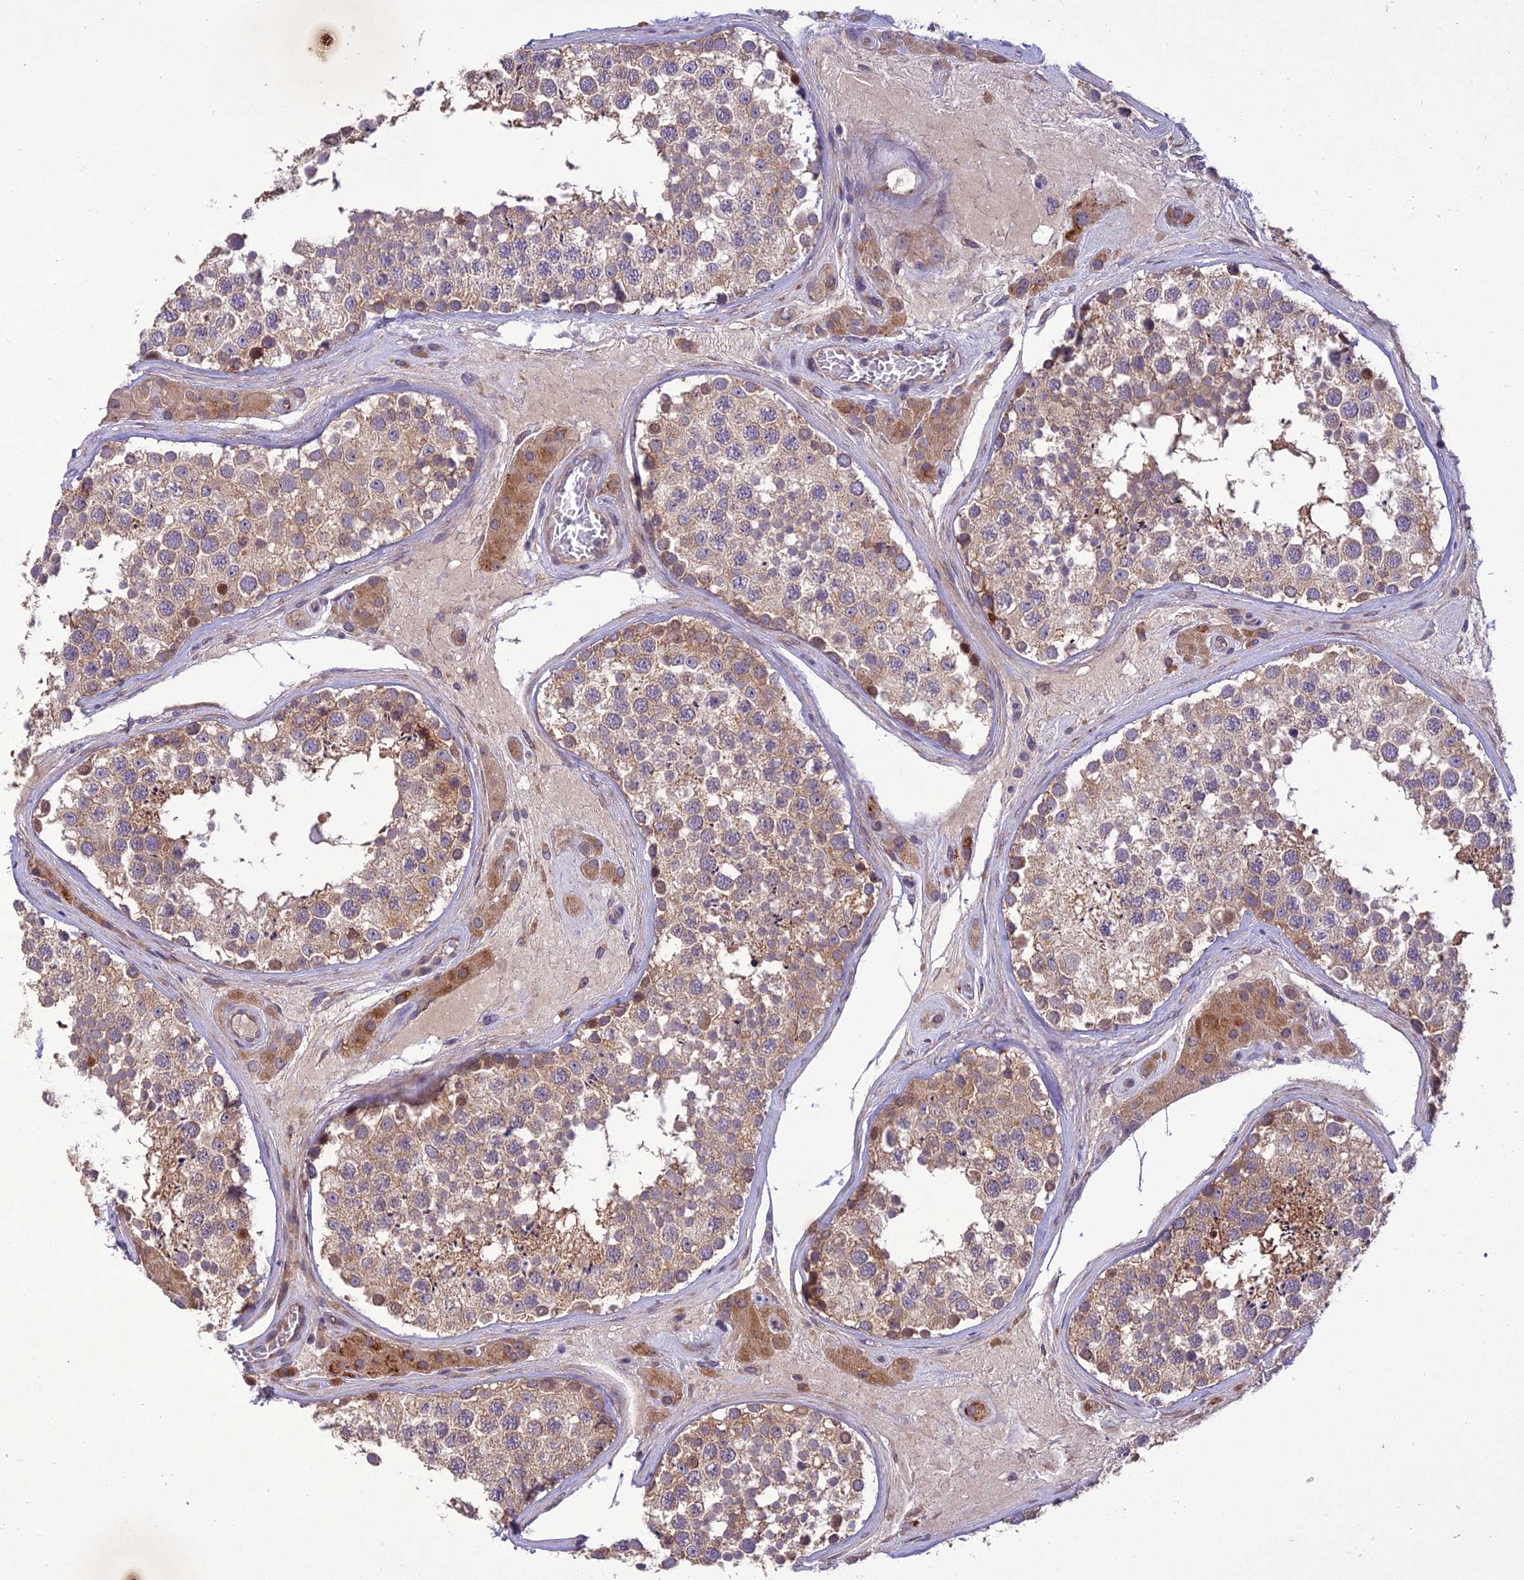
{"staining": {"intensity": "moderate", "quantity": ">75%", "location": "cytoplasmic/membranous"}, "tissue": "testis", "cell_type": "Cells in seminiferous ducts", "image_type": "normal", "snomed": [{"axis": "morphology", "description": "Normal tissue, NOS"}, {"axis": "topography", "description": "Testis"}], "caption": "Protein staining by immunohistochemistry (IHC) shows moderate cytoplasmic/membranous expression in about >75% of cells in seminiferous ducts in unremarkable testis.", "gene": "CENPL", "patient": {"sex": "male", "age": 46}}